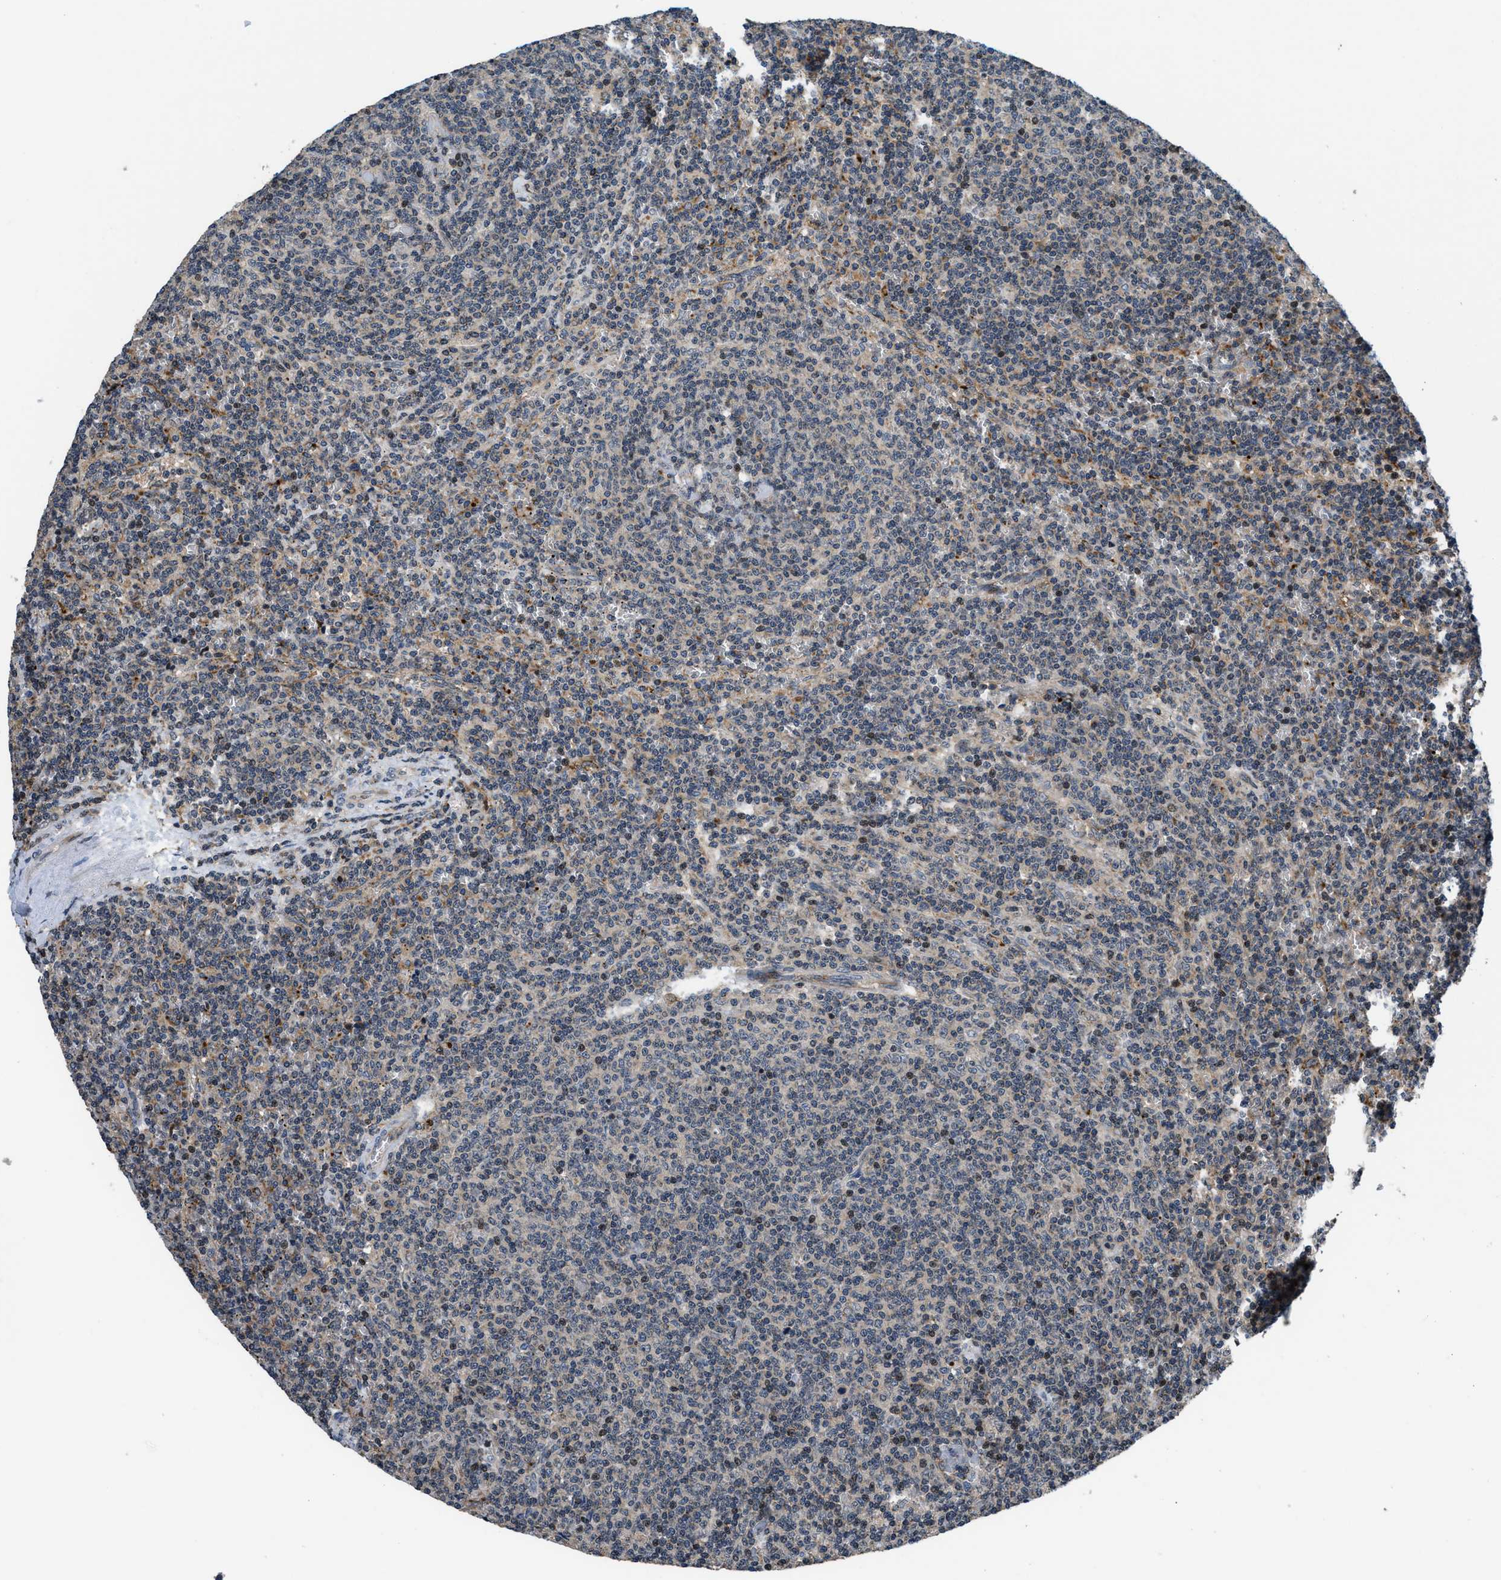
{"staining": {"intensity": "weak", "quantity": "<25%", "location": "cytoplasmic/membranous"}, "tissue": "lymphoma", "cell_type": "Tumor cells", "image_type": "cancer", "snomed": [{"axis": "morphology", "description": "Malignant lymphoma, non-Hodgkin's type, Low grade"}, {"axis": "topography", "description": "Spleen"}], "caption": "An image of human lymphoma is negative for staining in tumor cells.", "gene": "CTBS", "patient": {"sex": "female", "age": 50}}